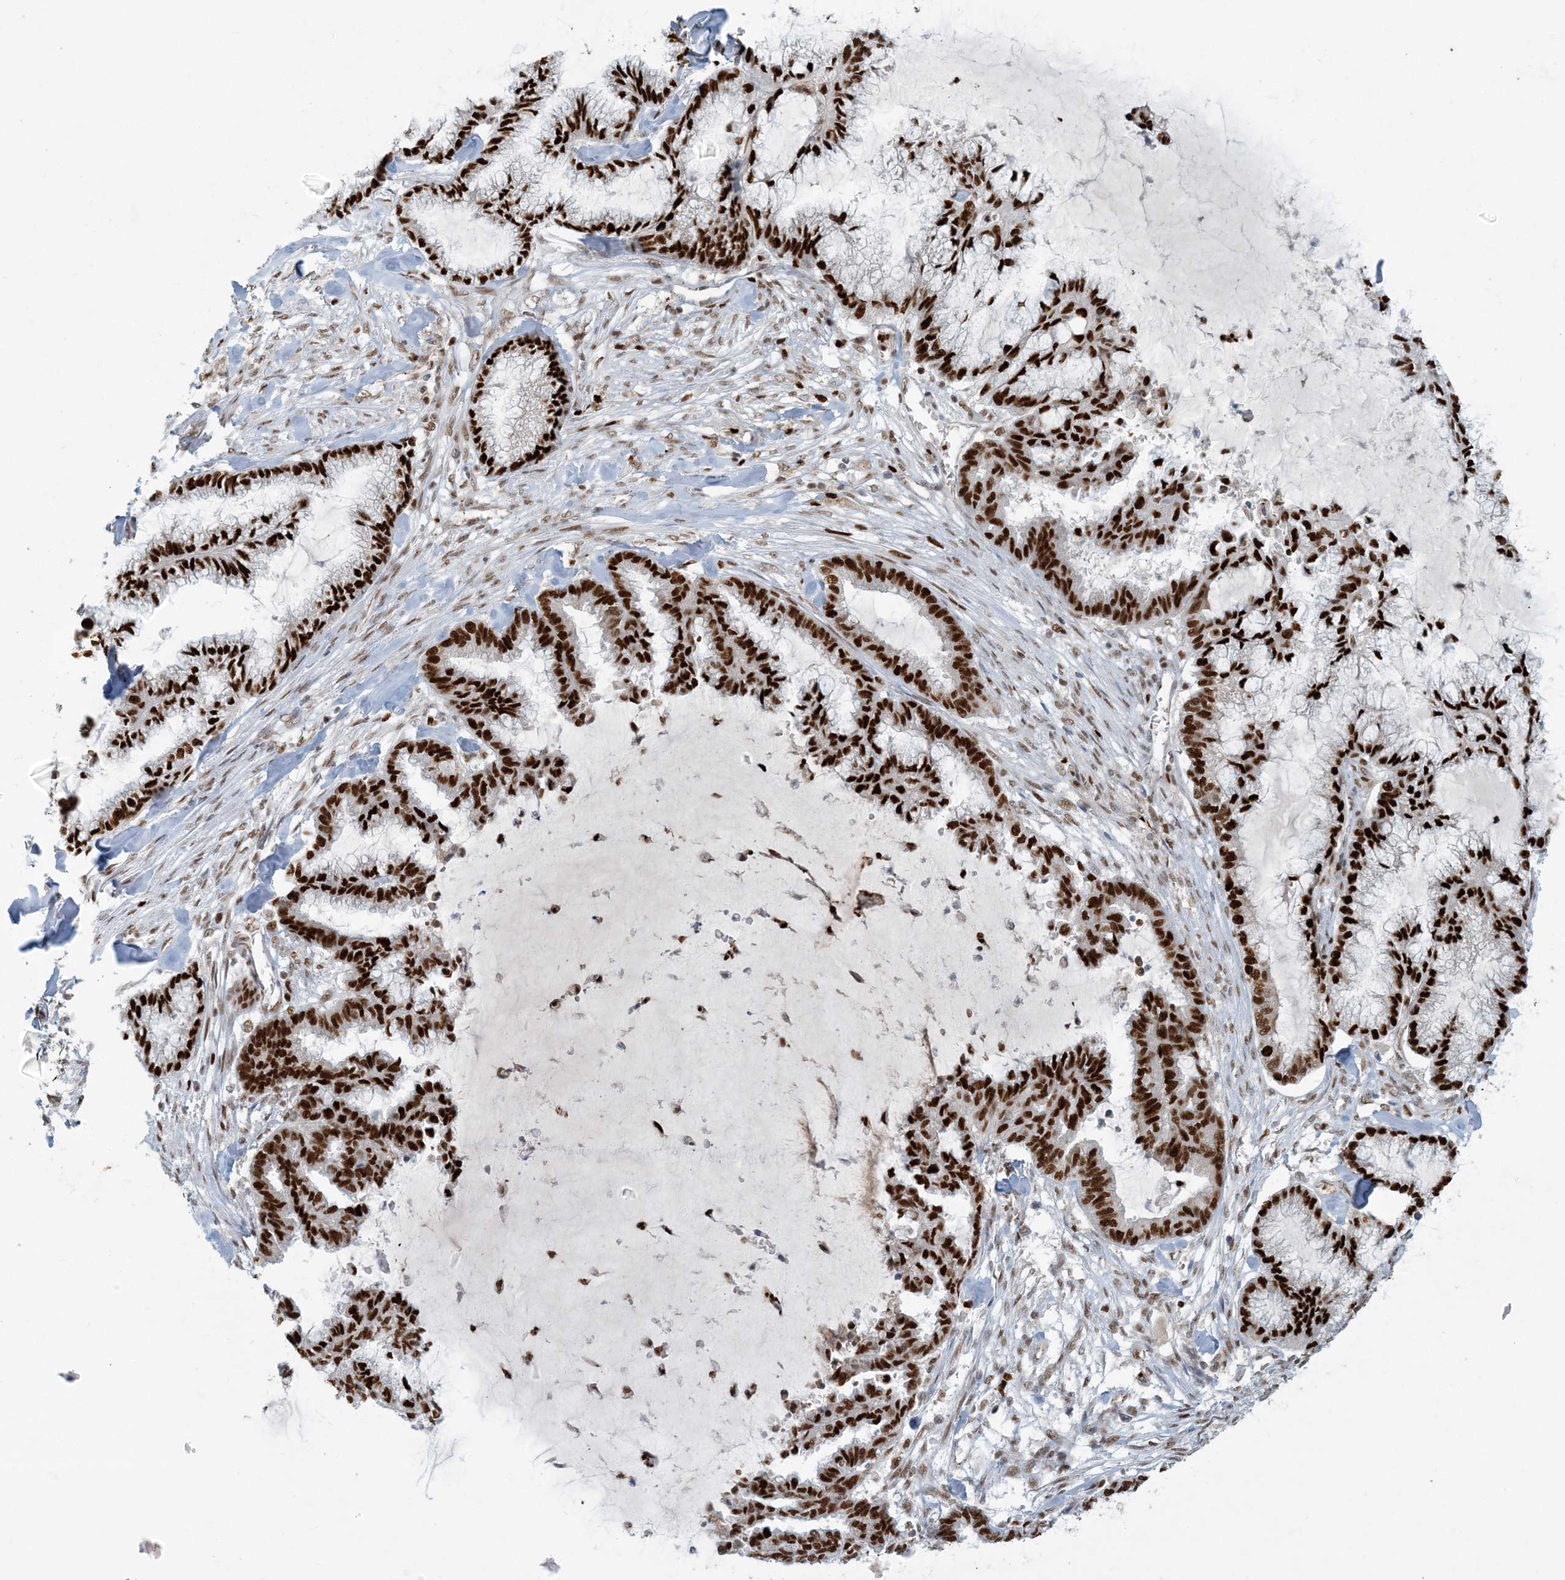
{"staining": {"intensity": "strong", "quantity": ">75%", "location": "nuclear"}, "tissue": "endometrial cancer", "cell_type": "Tumor cells", "image_type": "cancer", "snomed": [{"axis": "morphology", "description": "Adenocarcinoma, NOS"}, {"axis": "topography", "description": "Endometrium"}], "caption": "A micrograph of endometrial adenocarcinoma stained for a protein shows strong nuclear brown staining in tumor cells.", "gene": "AK9", "patient": {"sex": "female", "age": 86}}